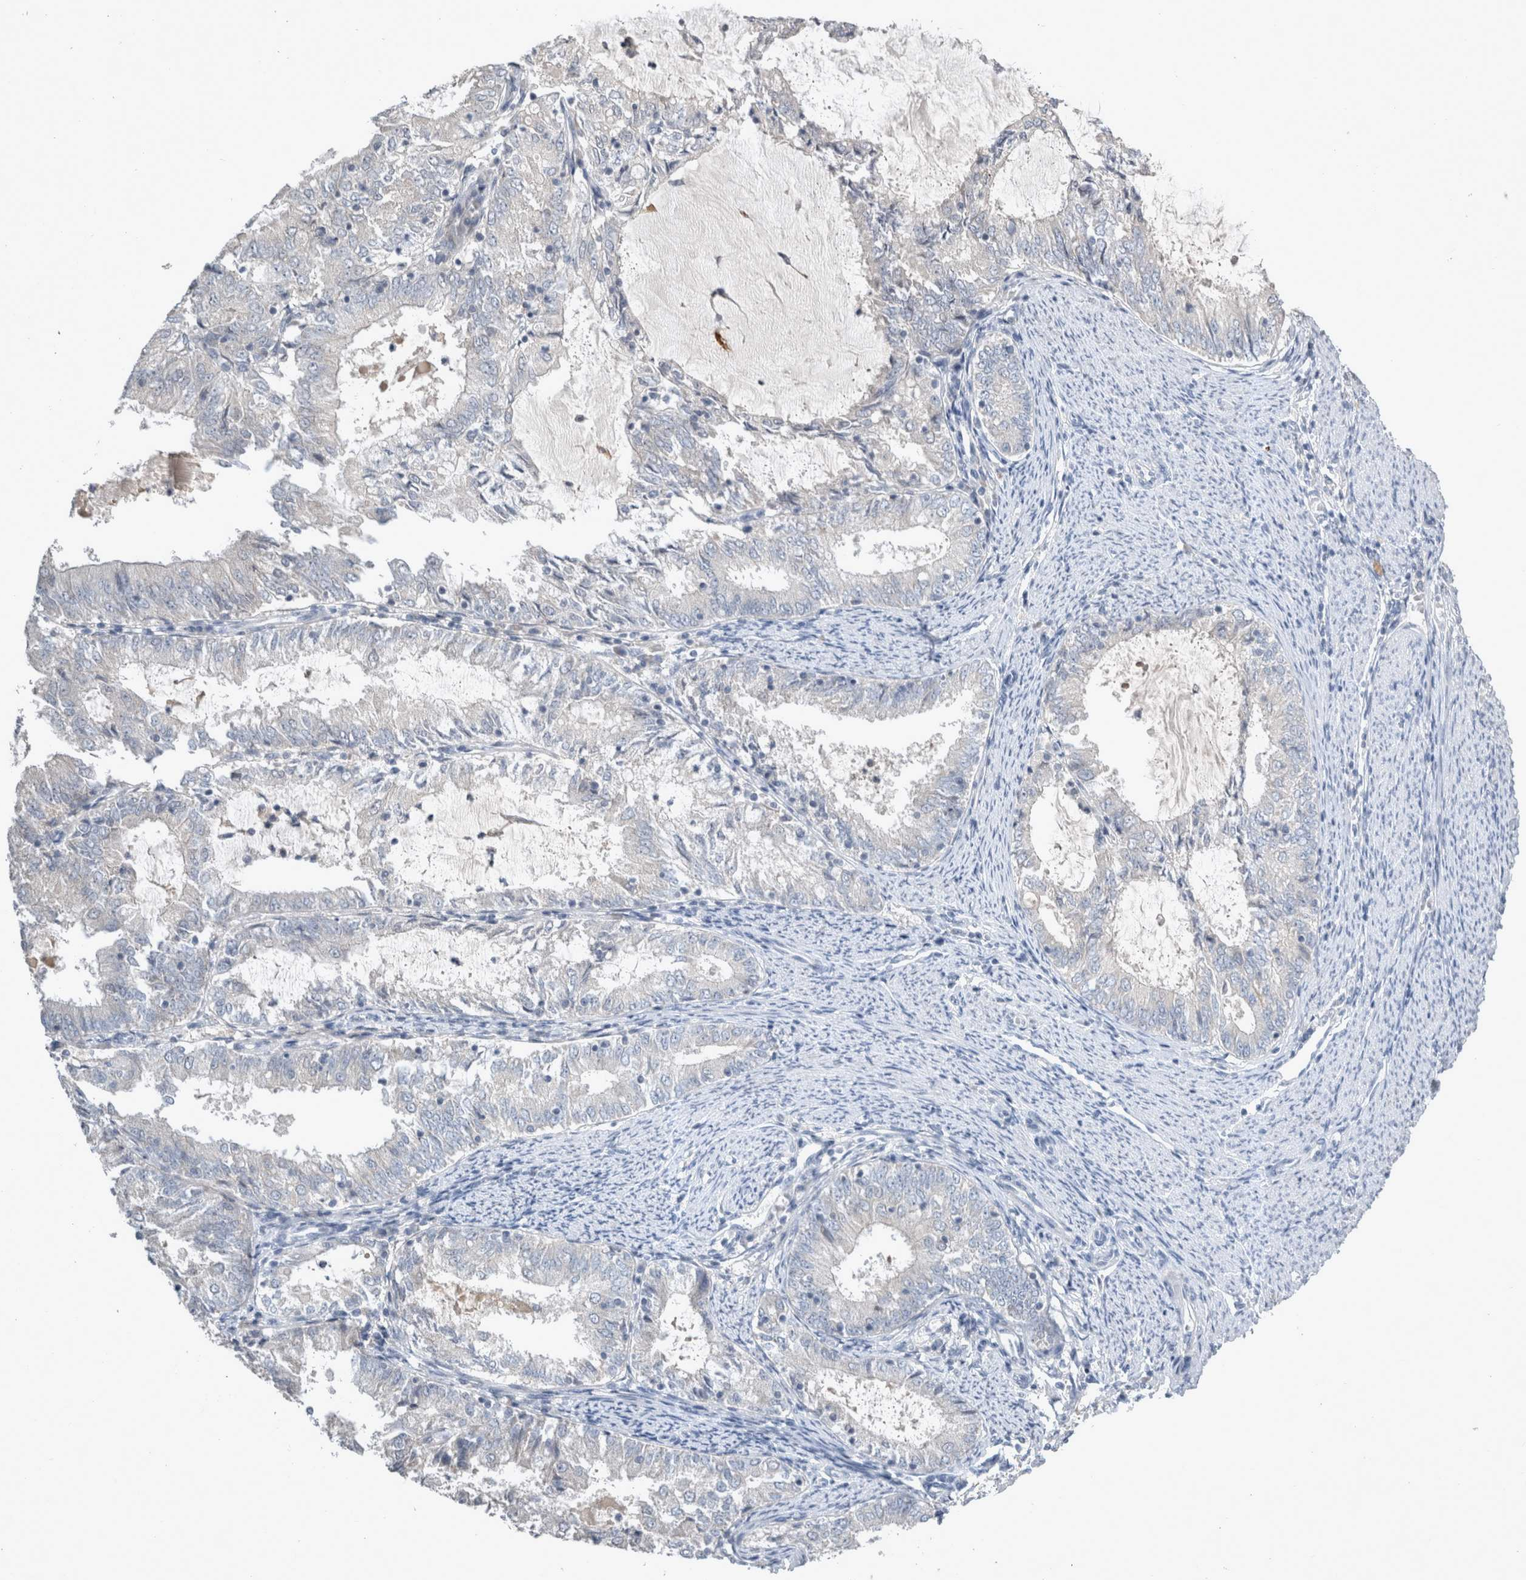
{"staining": {"intensity": "negative", "quantity": "none", "location": "none"}, "tissue": "endometrial cancer", "cell_type": "Tumor cells", "image_type": "cancer", "snomed": [{"axis": "morphology", "description": "Adenocarcinoma, NOS"}, {"axis": "topography", "description": "Endometrium"}], "caption": "Photomicrograph shows no protein staining in tumor cells of endometrial cancer tissue.", "gene": "SLC22A11", "patient": {"sex": "female", "age": 57}}